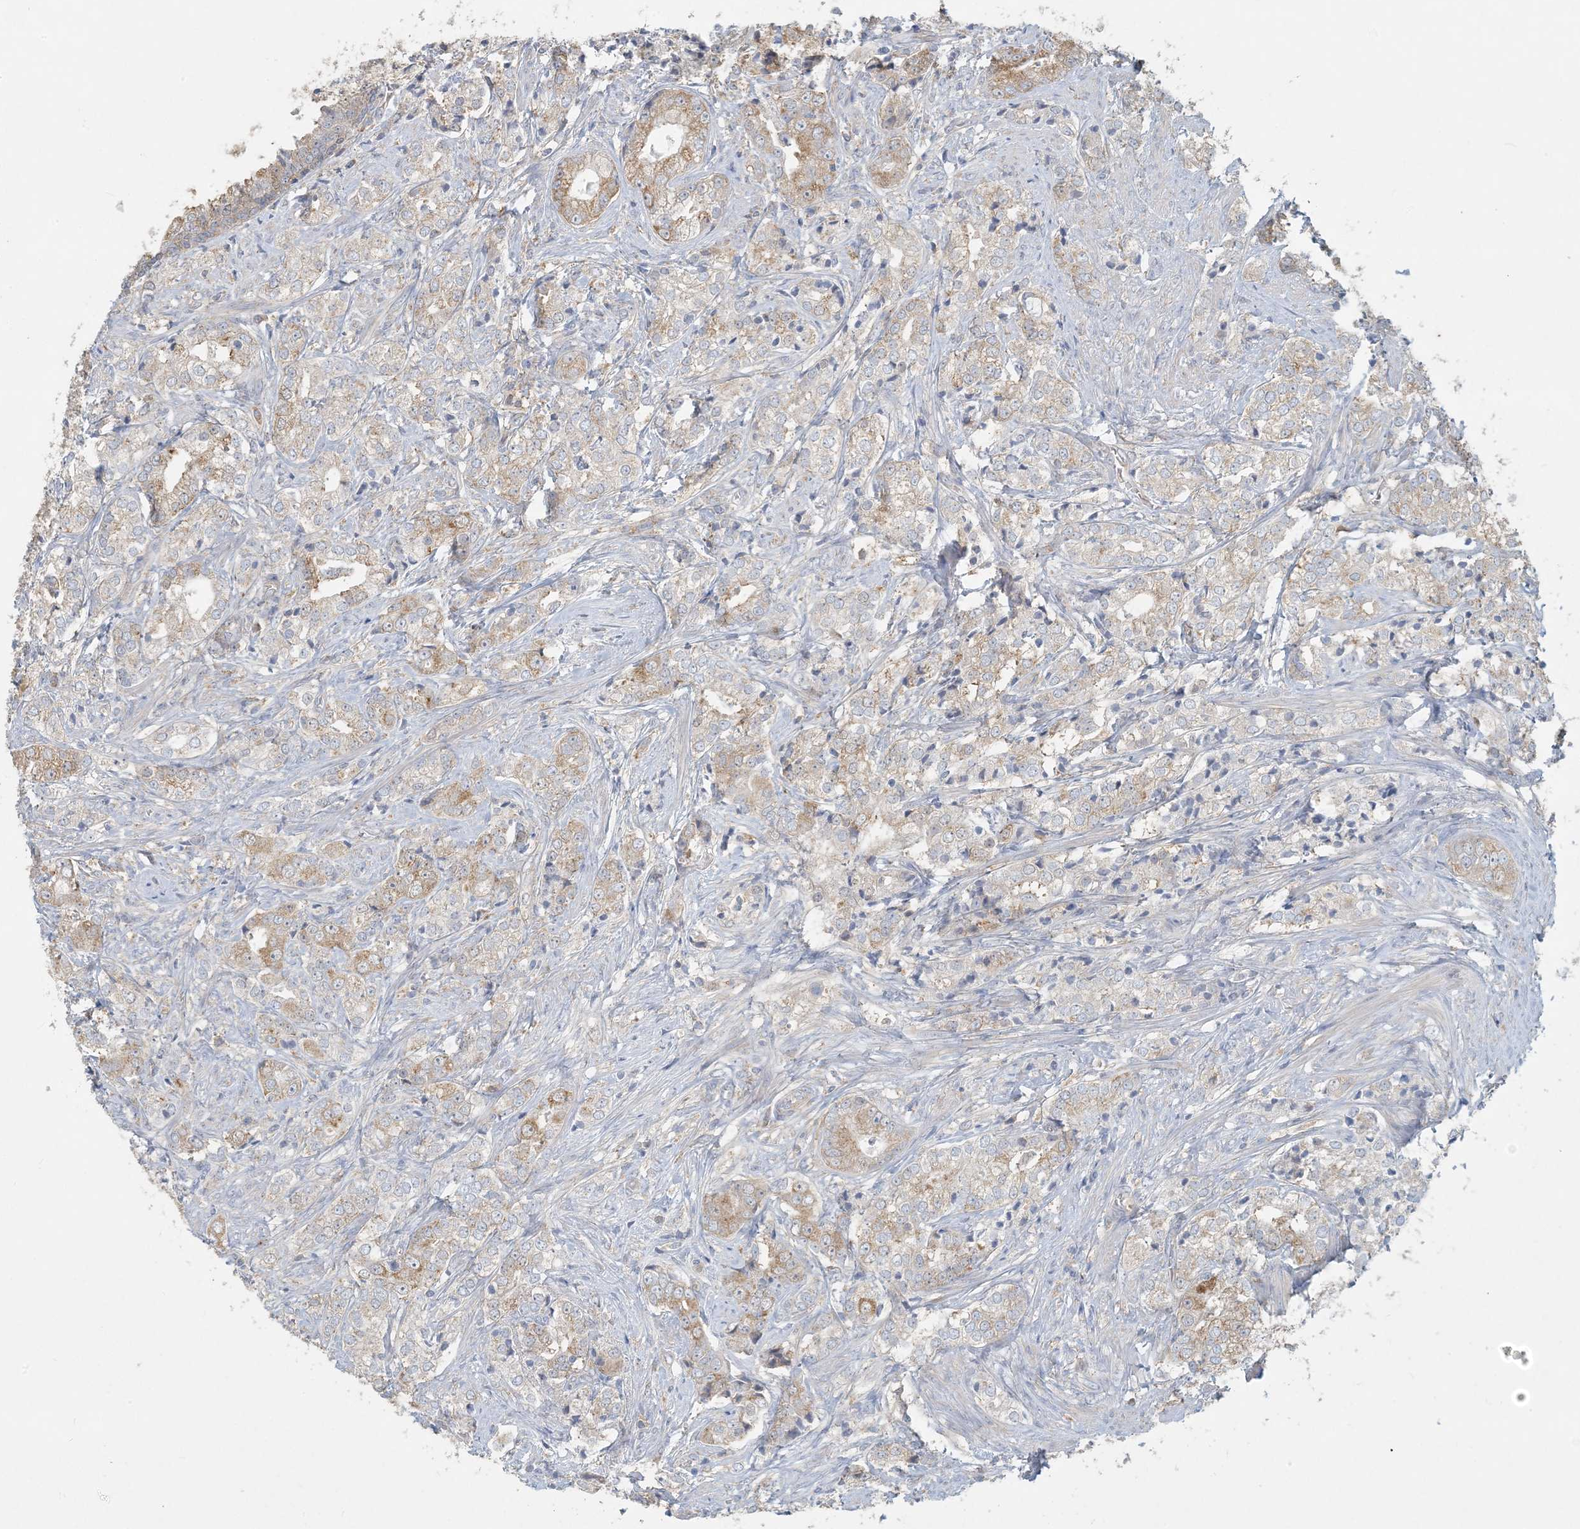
{"staining": {"intensity": "moderate", "quantity": ">75%", "location": "cytoplasmic/membranous"}, "tissue": "prostate cancer", "cell_type": "Tumor cells", "image_type": "cancer", "snomed": [{"axis": "morphology", "description": "Adenocarcinoma, High grade"}, {"axis": "topography", "description": "Prostate"}], "caption": "An immunohistochemistry histopathology image of neoplastic tissue is shown. Protein staining in brown shows moderate cytoplasmic/membranous positivity in adenocarcinoma (high-grade) (prostate) within tumor cells.", "gene": "HACL1", "patient": {"sex": "male", "age": 69}}